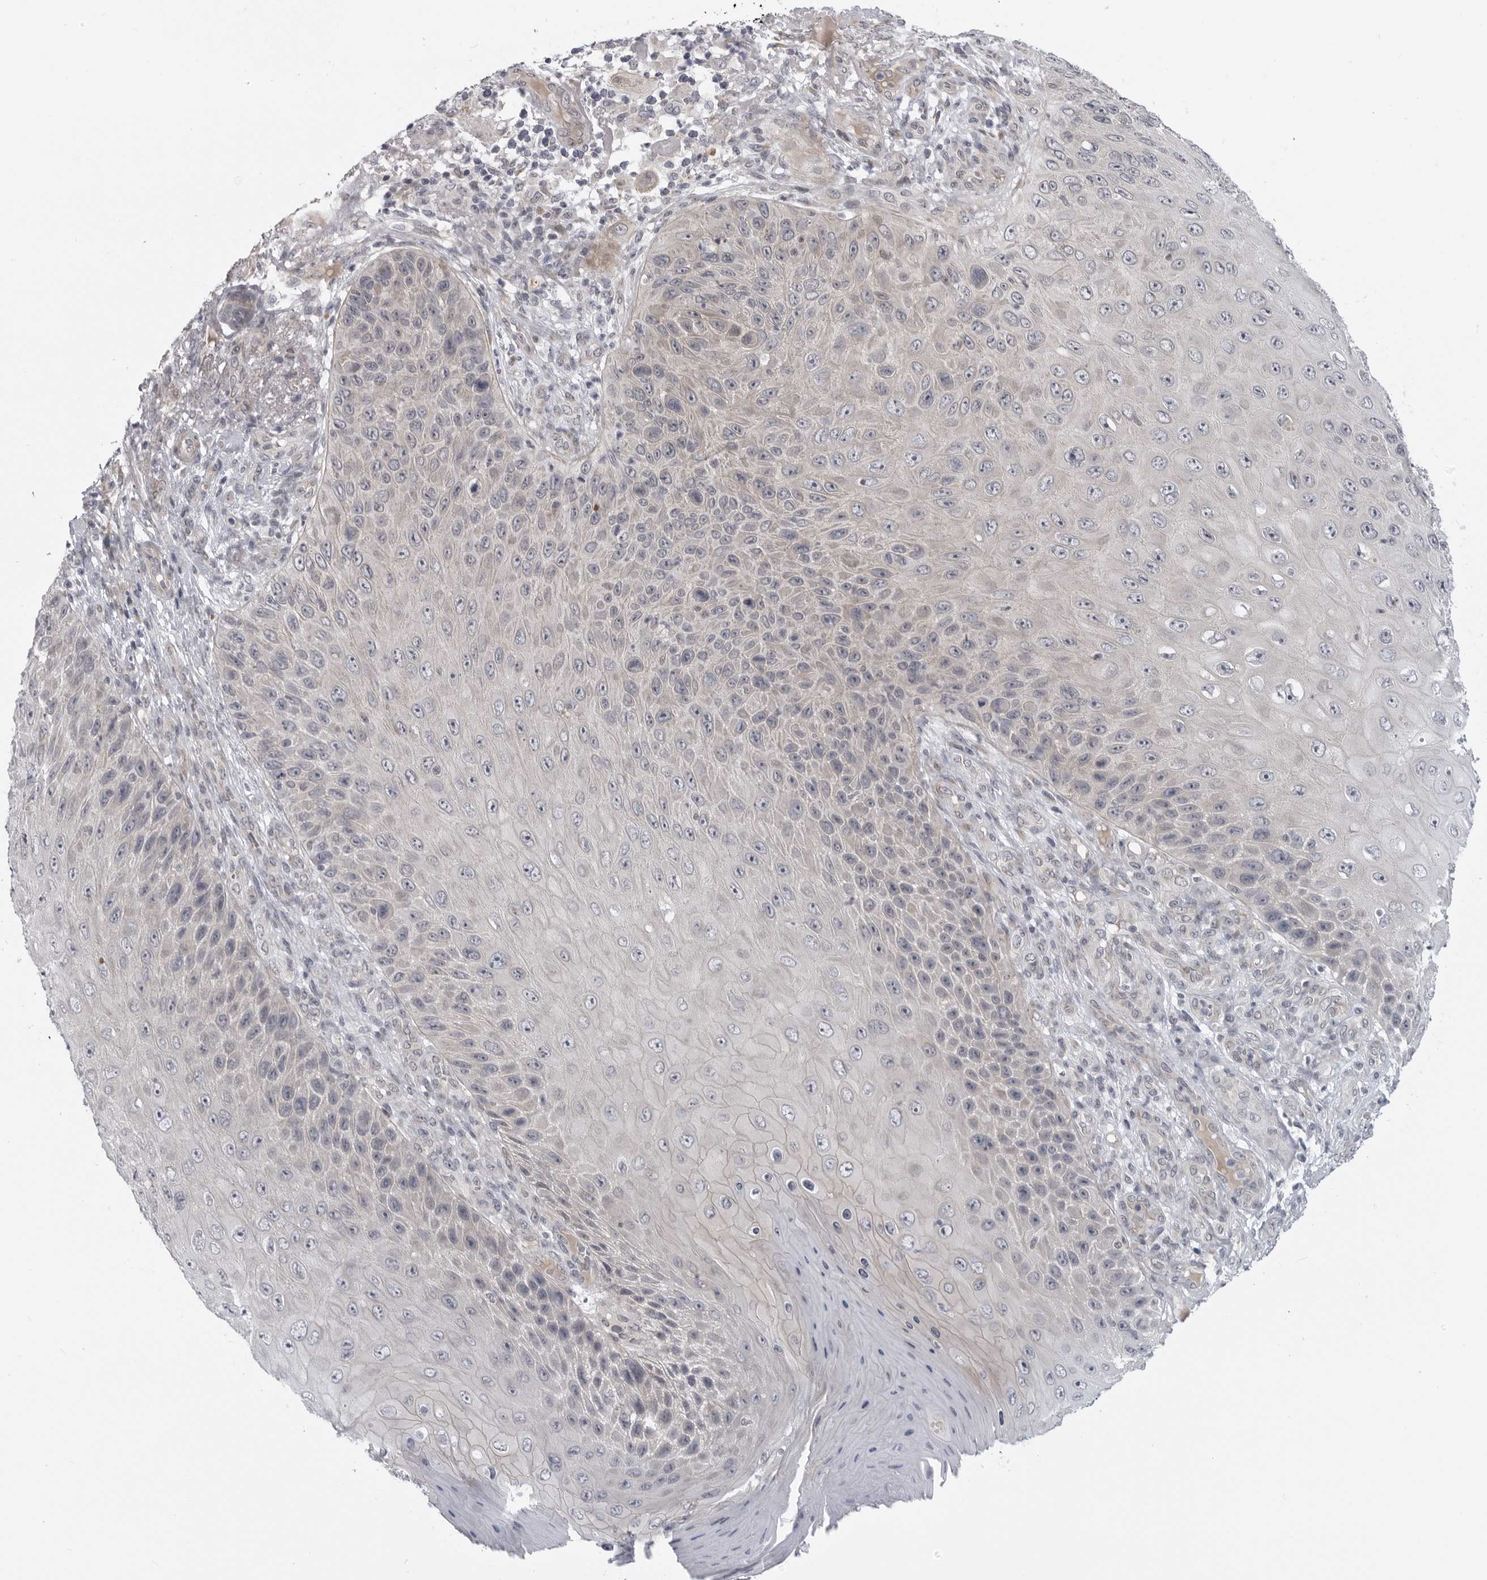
{"staining": {"intensity": "negative", "quantity": "none", "location": "none"}, "tissue": "skin cancer", "cell_type": "Tumor cells", "image_type": "cancer", "snomed": [{"axis": "morphology", "description": "Squamous cell carcinoma, NOS"}, {"axis": "topography", "description": "Skin"}], "caption": "Skin cancer was stained to show a protein in brown. There is no significant staining in tumor cells.", "gene": "LRRC45", "patient": {"sex": "female", "age": 88}}